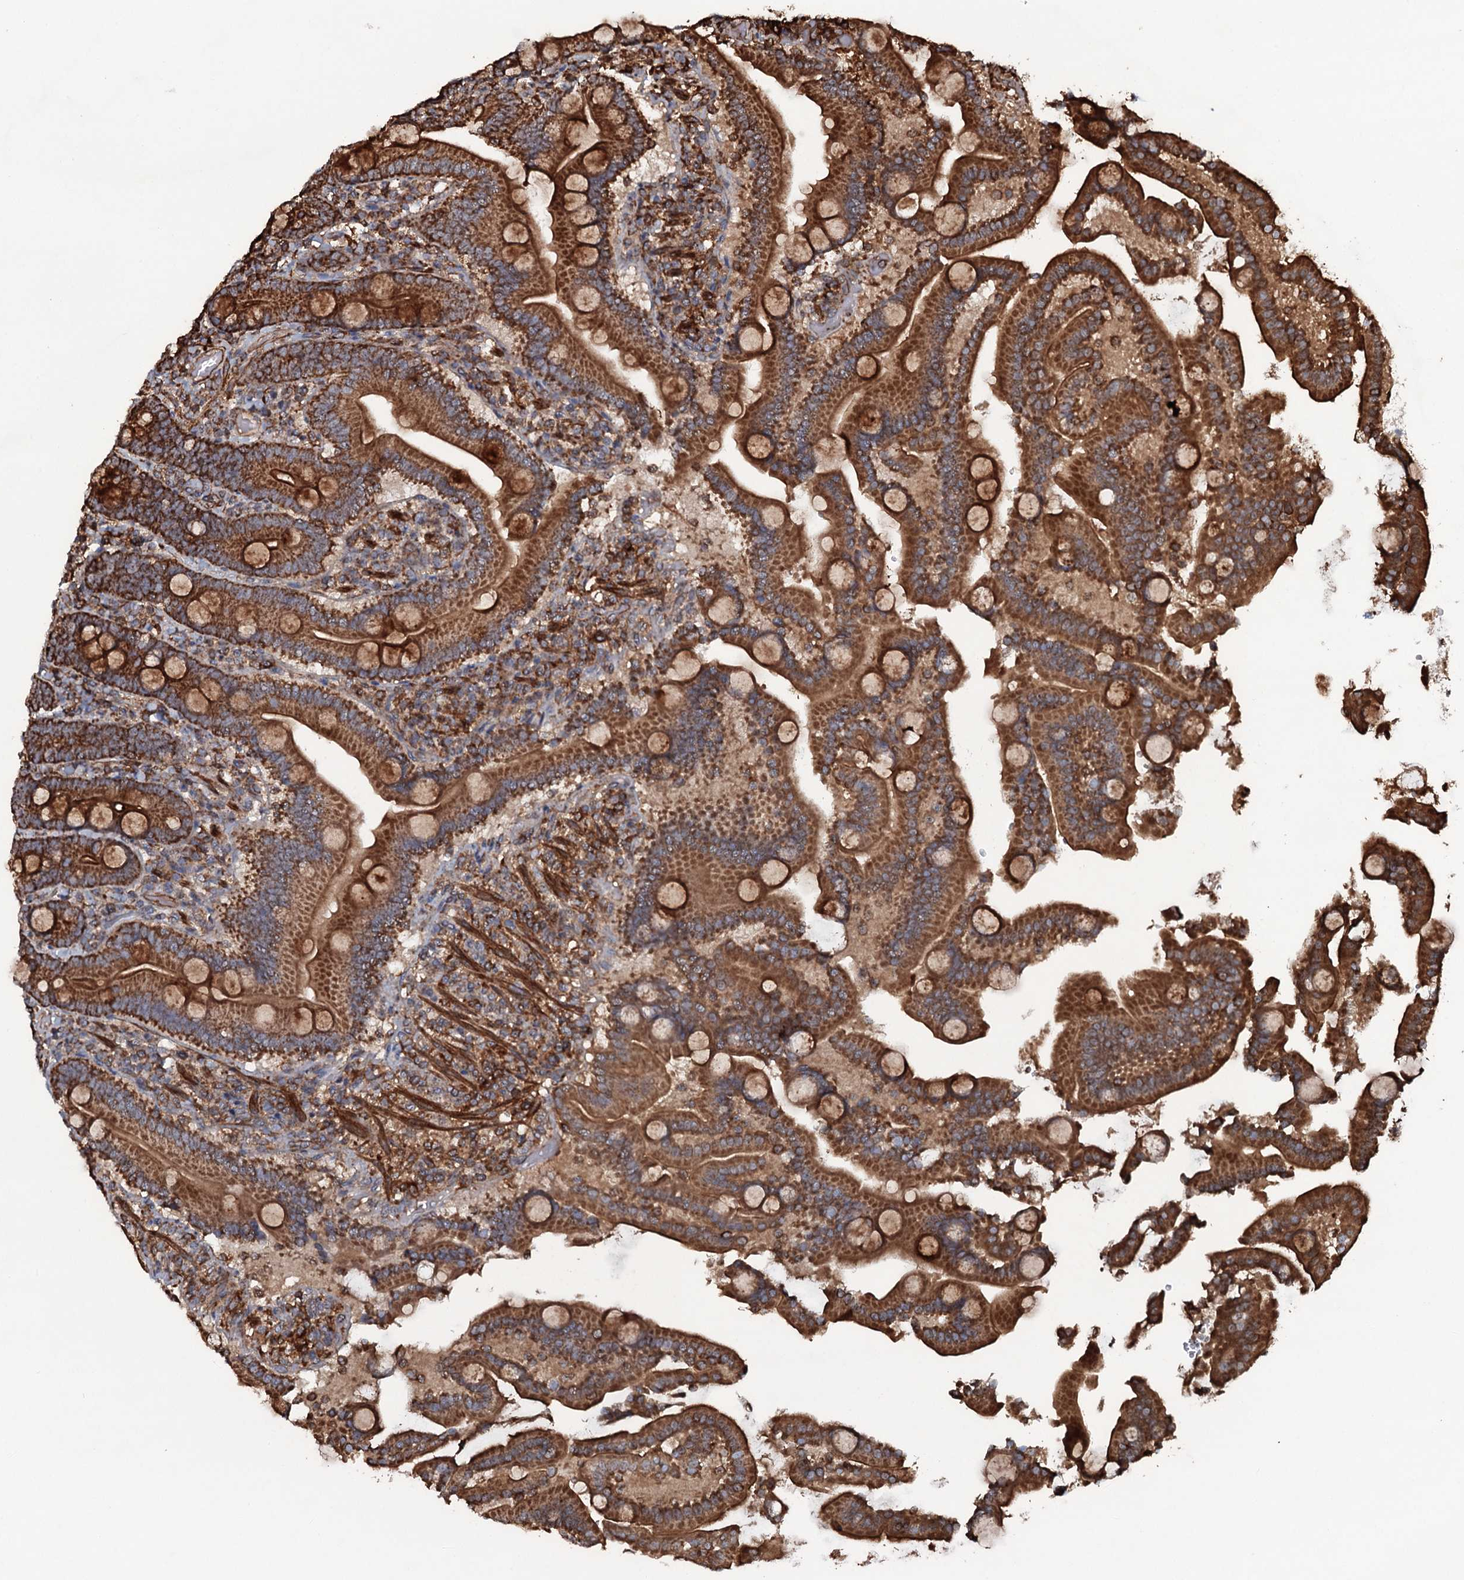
{"staining": {"intensity": "strong", "quantity": ">75%", "location": "cytoplasmic/membranous"}, "tissue": "duodenum", "cell_type": "Glandular cells", "image_type": "normal", "snomed": [{"axis": "morphology", "description": "Normal tissue, NOS"}, {"axis": "topography", "description": "Duodenum"}], "caption": "IHC of unremarkable duodenum demonstrates high levels of strong cytoplasmic/membranous expression in about >75% of glandular cells.", "gene": "VWA8", "patient": {"sex": "male", "age": 55}}